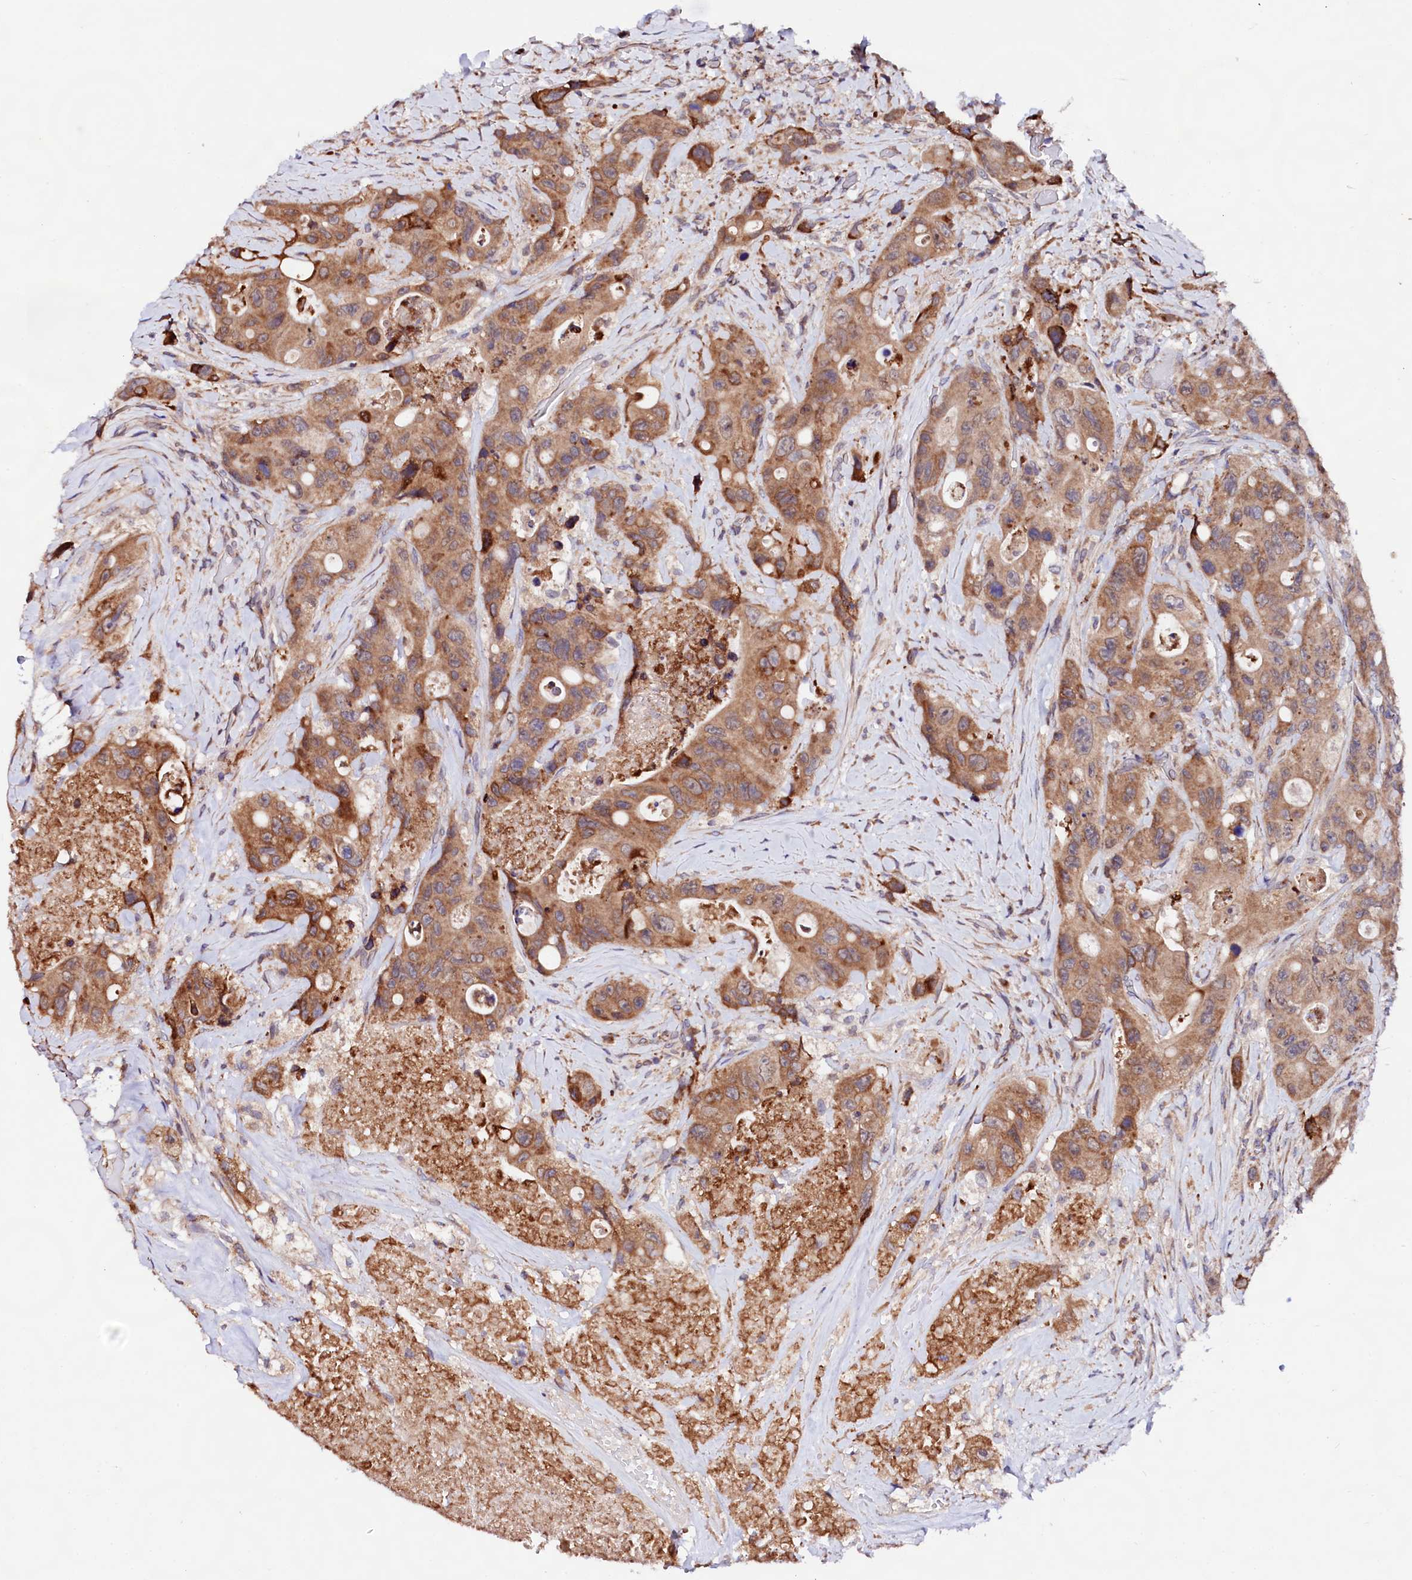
{"staining": {"intensity": "moderate", "quantity": ">75%", "location": "cytoplasmic/membranous"}, "tissue": "colorectal cancer", "cell_type": "Tumor cells", "image_type": "cancer", "snomed": [{"axis": "morphology", "description": "Adenocarcinoma, NOS"}, {"axis": "topography", "description": "Colon"}], "caption": "DAB immunohistochemical staining of human colorectal cancer demonstrates moderate cytoplasmic/membranous protein expression in about >75% of tumor cells.", "gene": "UBE3C", "patient": {"sex": "female", "age": 46}}